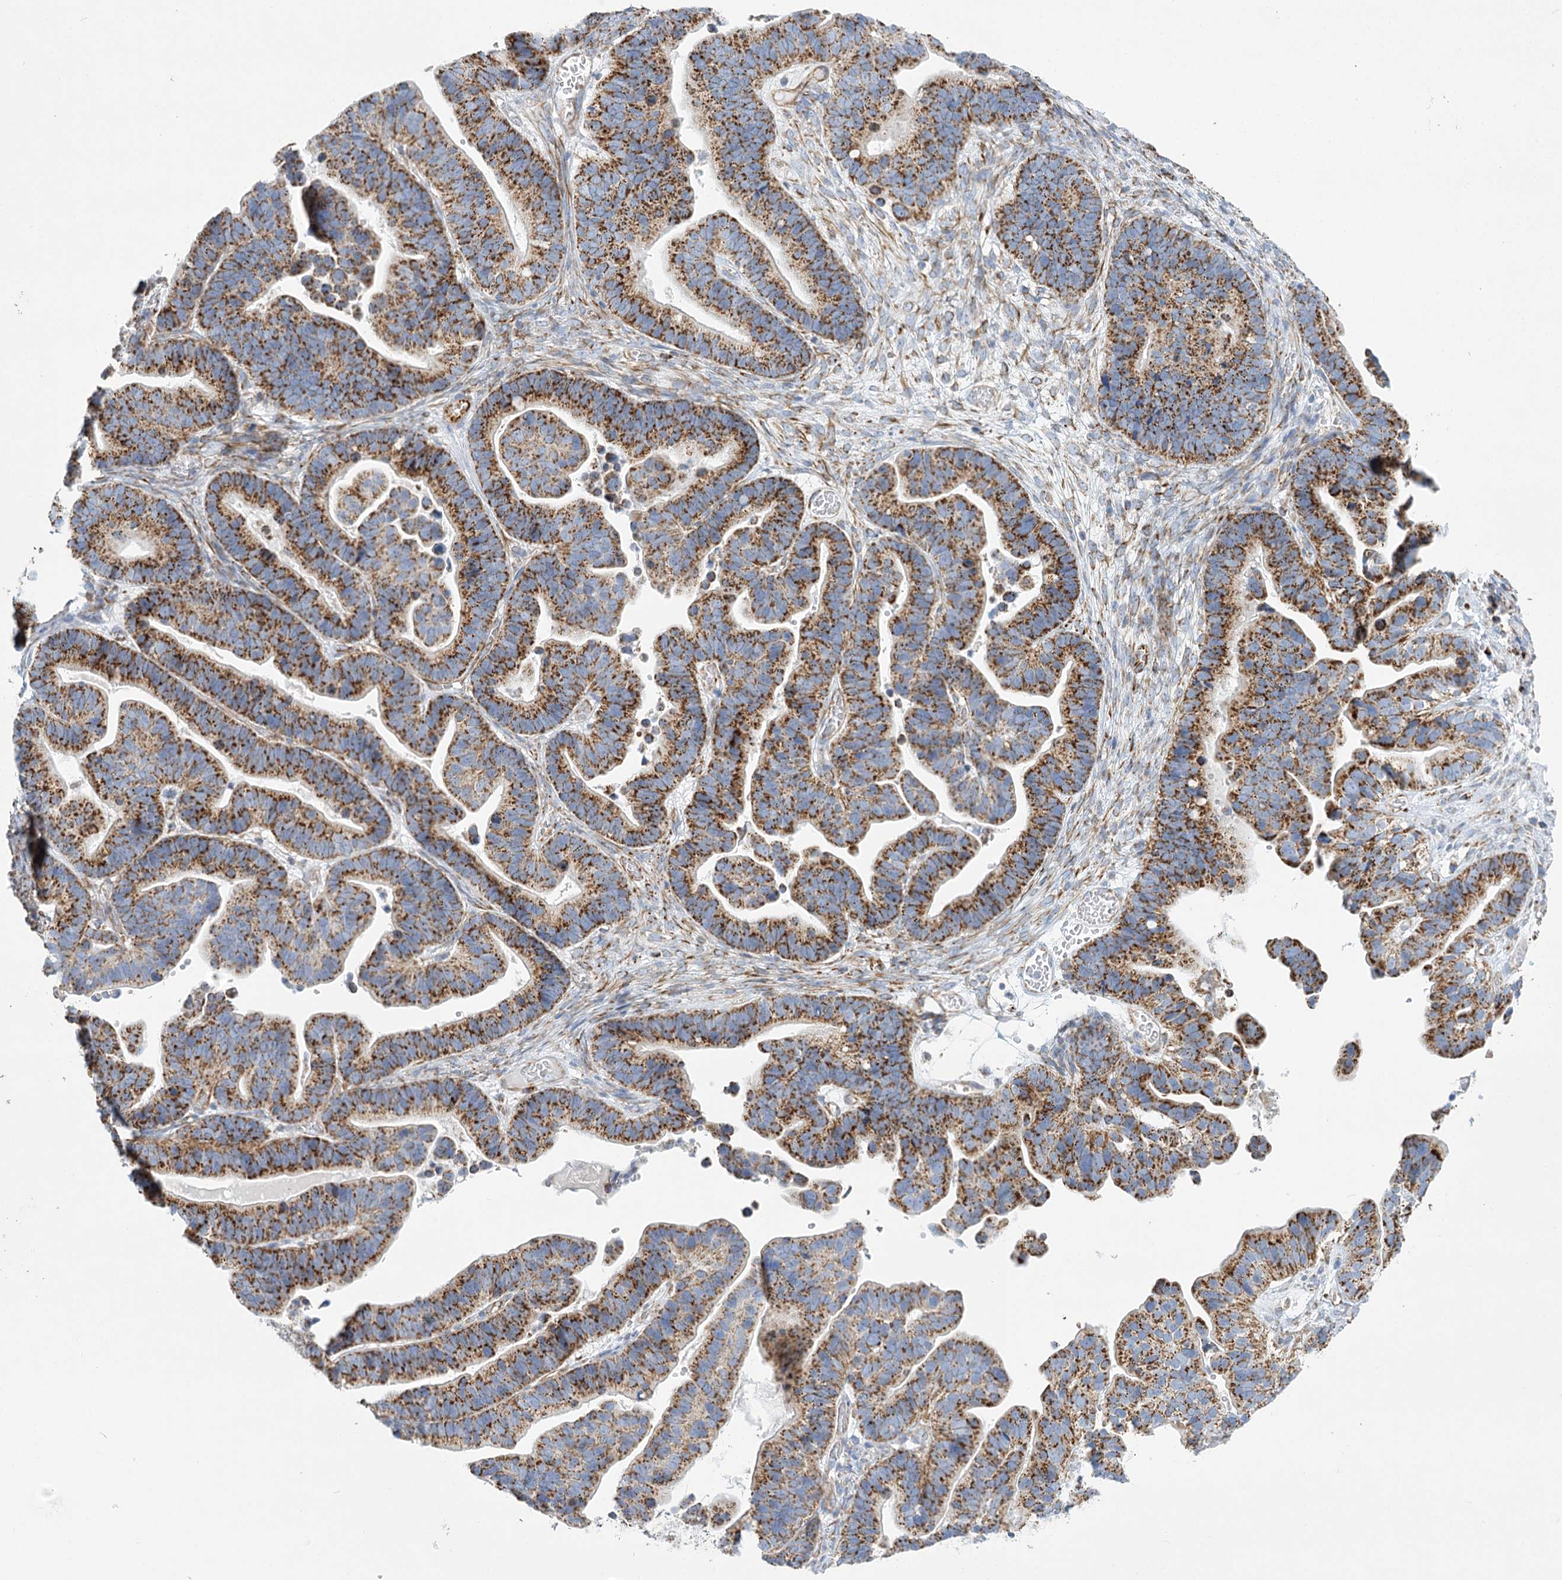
{"staining": {"intensity": "strong", "quantity": ">75%", "location": "cytoplasmic/membranous"}, "tissue": "ovarian cancer", "cell_type": "Tumor cells", "image_type": "cancer", "snomed": [{"axis": "morphology", "description": "Cystadenocarcinoma, serous, NOS"}, {"axis": "topography", "description": "Ovary"}], "caption": "Immunohistochemical staining of human ovarian cancer displays high levels of strong cytoplasmic/membranous protein positivity in approximately >75% of tumor cells.", "gene": "DHTKD1", "patient": {"sex": "female", "age": 56}}